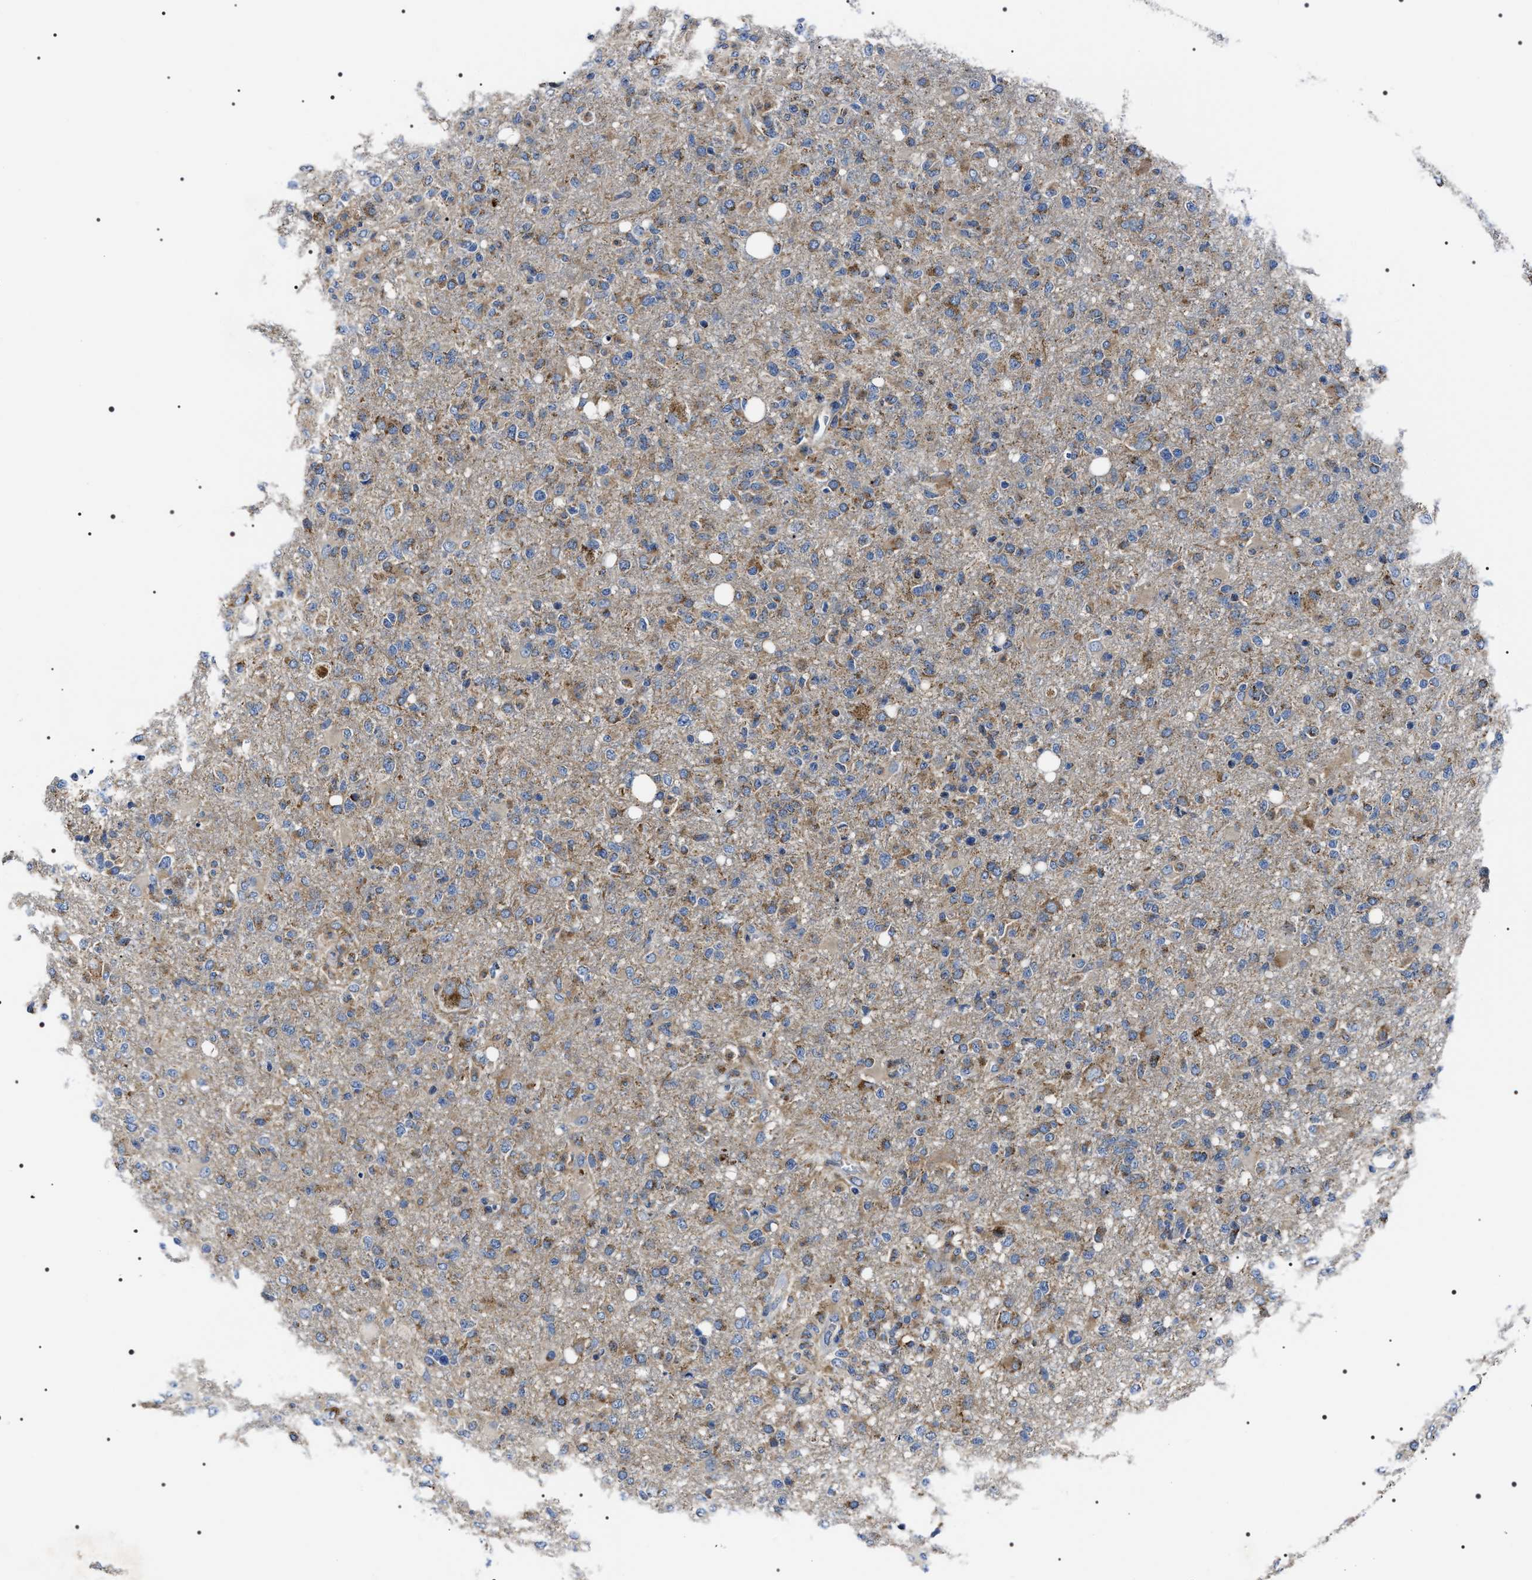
{"staining": {"intensity": "weak", "quantity": "25%-75%", "location": "cytoplasmic/membranous"}, "tissue": "glioma", "cell_type": "Tumor cells", "image_type": "cancer", "snomed": [{"axis": "morphology", "description": "Glioma, malignant, High grade"}, {"axis": "topography", "description": "Brain"}], "caption": "Immunohistochemical staining of malignant glioma (high-grade) displays low levels of weak cytoplasmic/membranous protein positivity in approximately 25%-75% of tumor cells.", "gene": "NTMT1", "patient": {"sex": "female", "age": 57}}